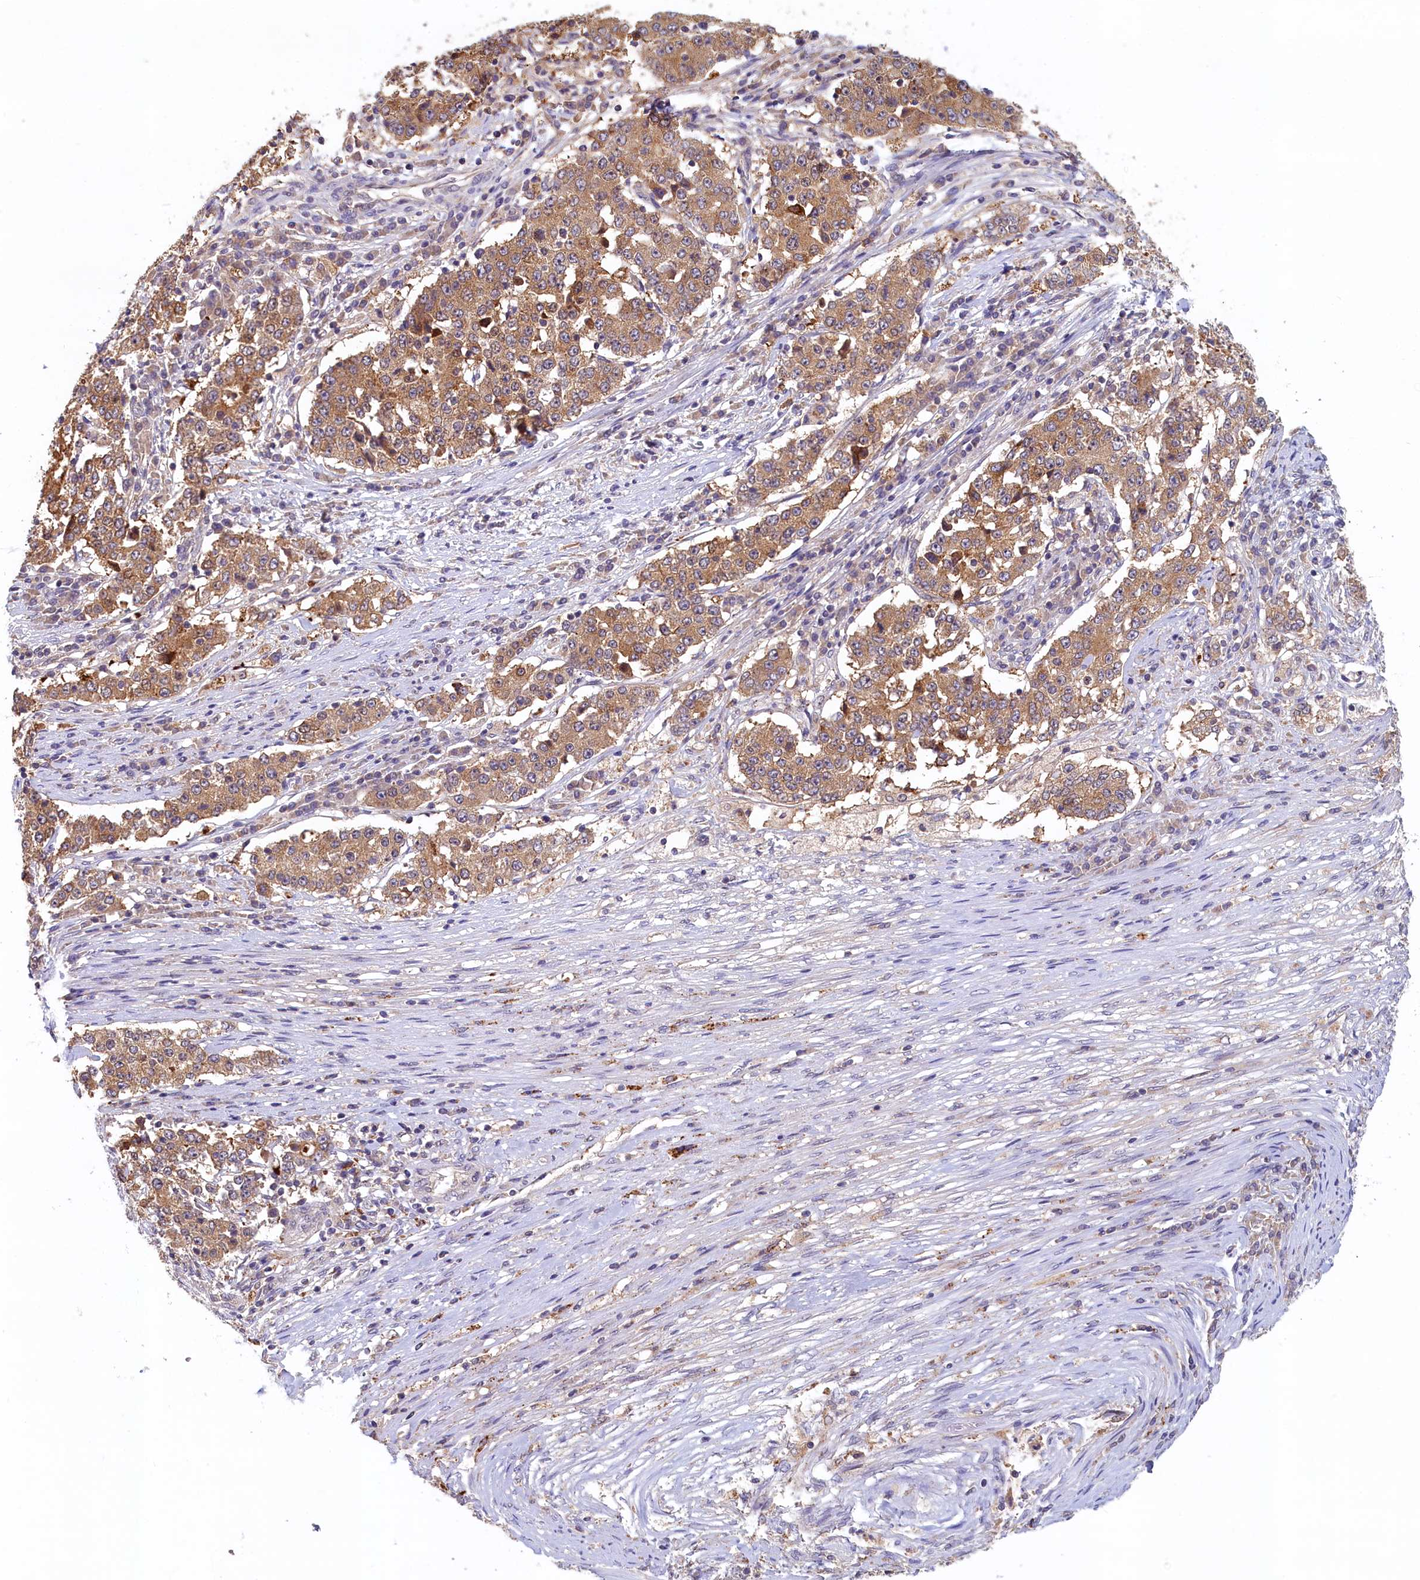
{"staining": {"intensity": "moderate", "quantity": ">75%", "location": "cytoplasmic/membranous"}, "tissue": "stomach cancer", "cell_type": "Tumor cells", "image_type": "cancer", "snomed": [{"axis": "morphology", "description": "Adenocarcinoma, NOS"}, {"axis": "topography", "description": "Stomach"}], "caption": "A medium amount of moderate cytoplasmic/membranous staining is seen in about >75% of tumor cells in stomach cancer tissue.", "gene": "NUBP2", "patient": {"sex": "male", "age": 59}}